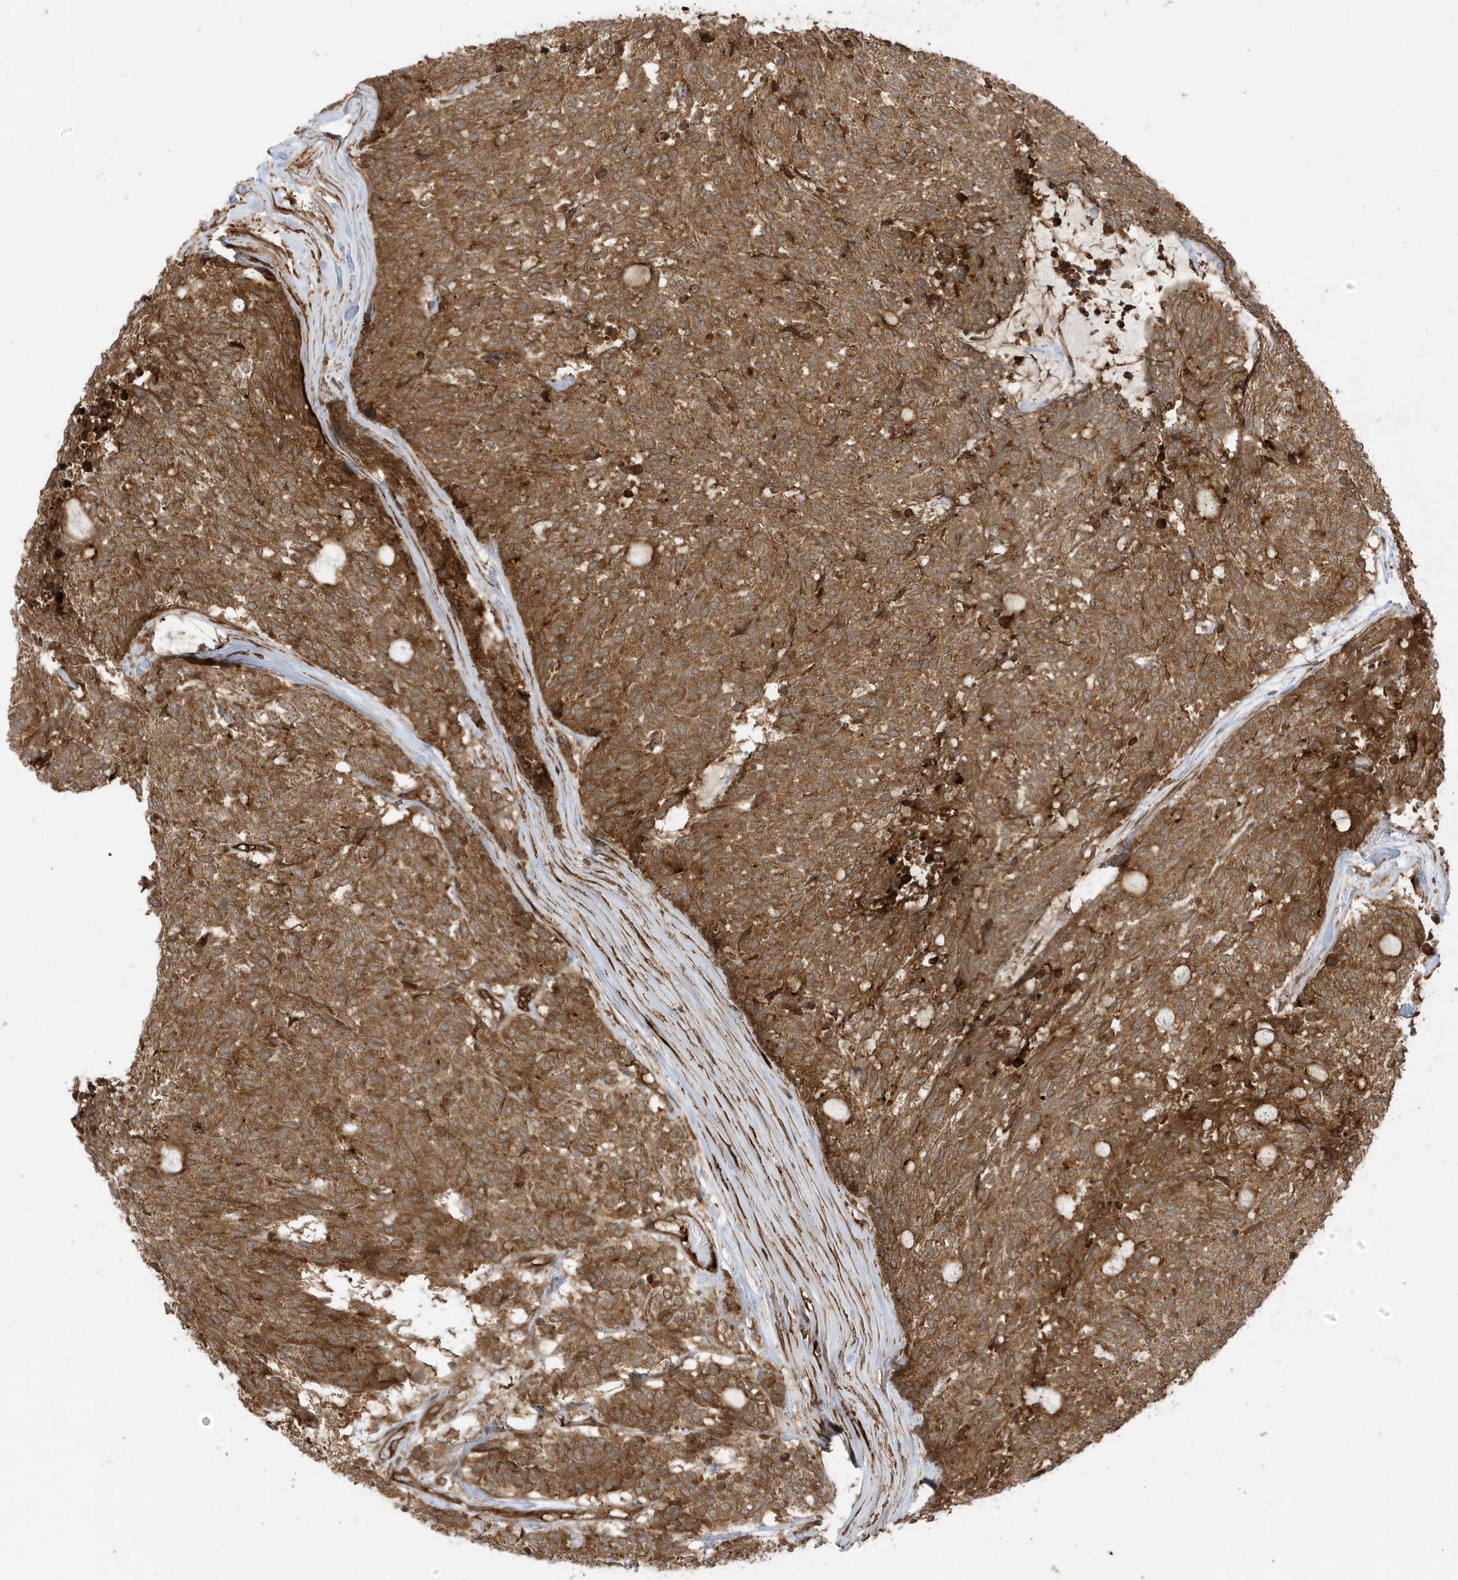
{"staining": {"intensity": "strong", "quantity": ">75%", "location": "cytoplasmic/membranous"}, "tissue": "carcinoid", "cell_type": "Tumor cells", "image_type": "cancer", "snomed": [{"axis": "morphology", "description": "Carcinoid, malignant, NOS"}, {"axis": "topography", "description": "Pancreas"}], "caption": "An image of human carcinoid (malignant) stained for a protein reveals strong cytoplasmic/membranous brown staining in tumor cells.", "gene": "CDC42EP3", "patient": {"sex": "female", "age": 54}}